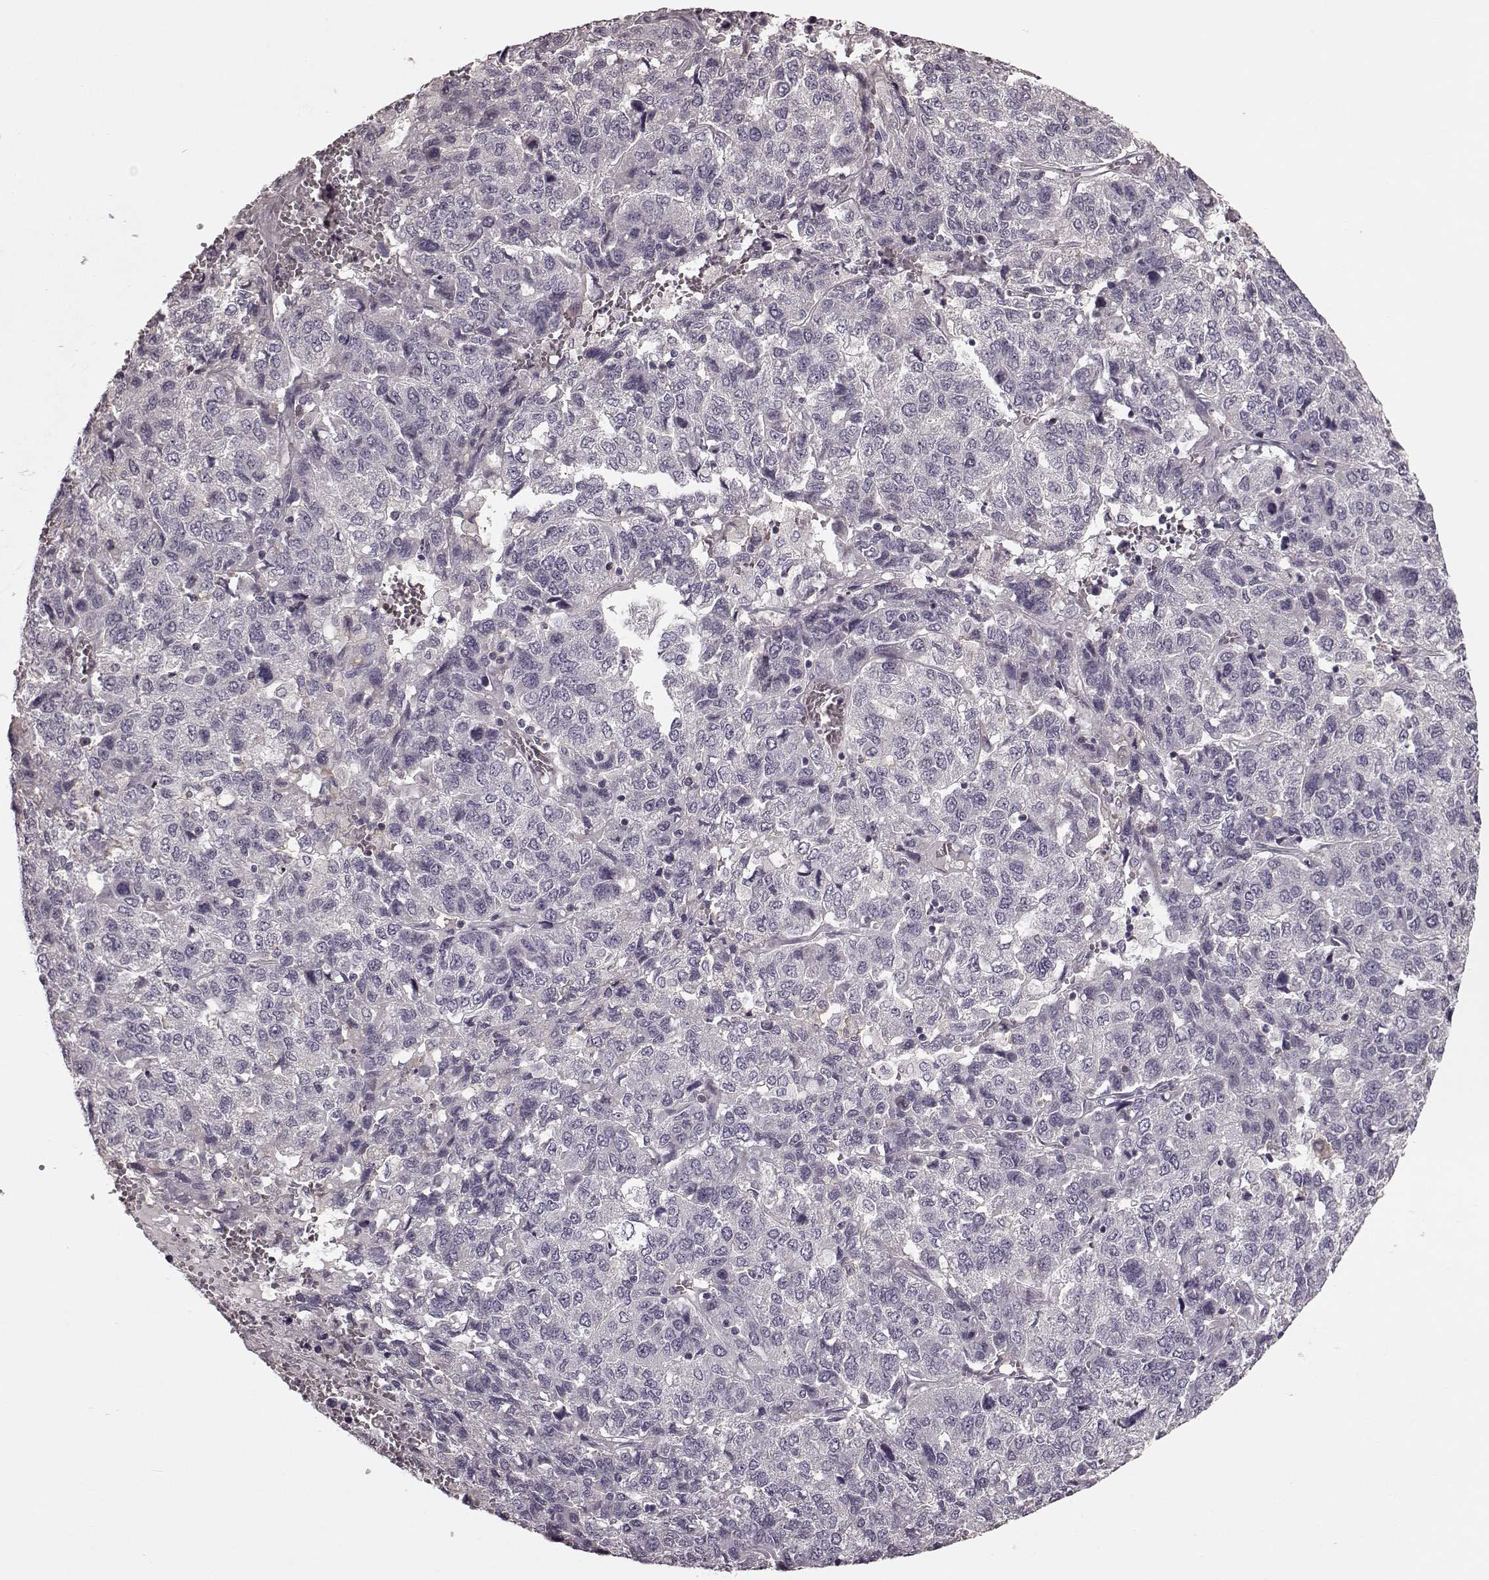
{"staining": {"intensity": "negative", "quantity": "none", "location": "none"}, "tissue": "liver cancer", "cell_type": "Tumor cells", "image_type": "cancer", "snomed": [{"axis": "morphology", "description": "Carcinoma, Hepatocellular, NOS"}, {"axis": "topography", "description": "Liver"}], "caption": "Immunohistochemical staining of liver cancer (hepatocellular carcinoma) displays no significant expression in tumor cells.", "gene": "CD28", "patient": {"sex": "male", "age": 69}}